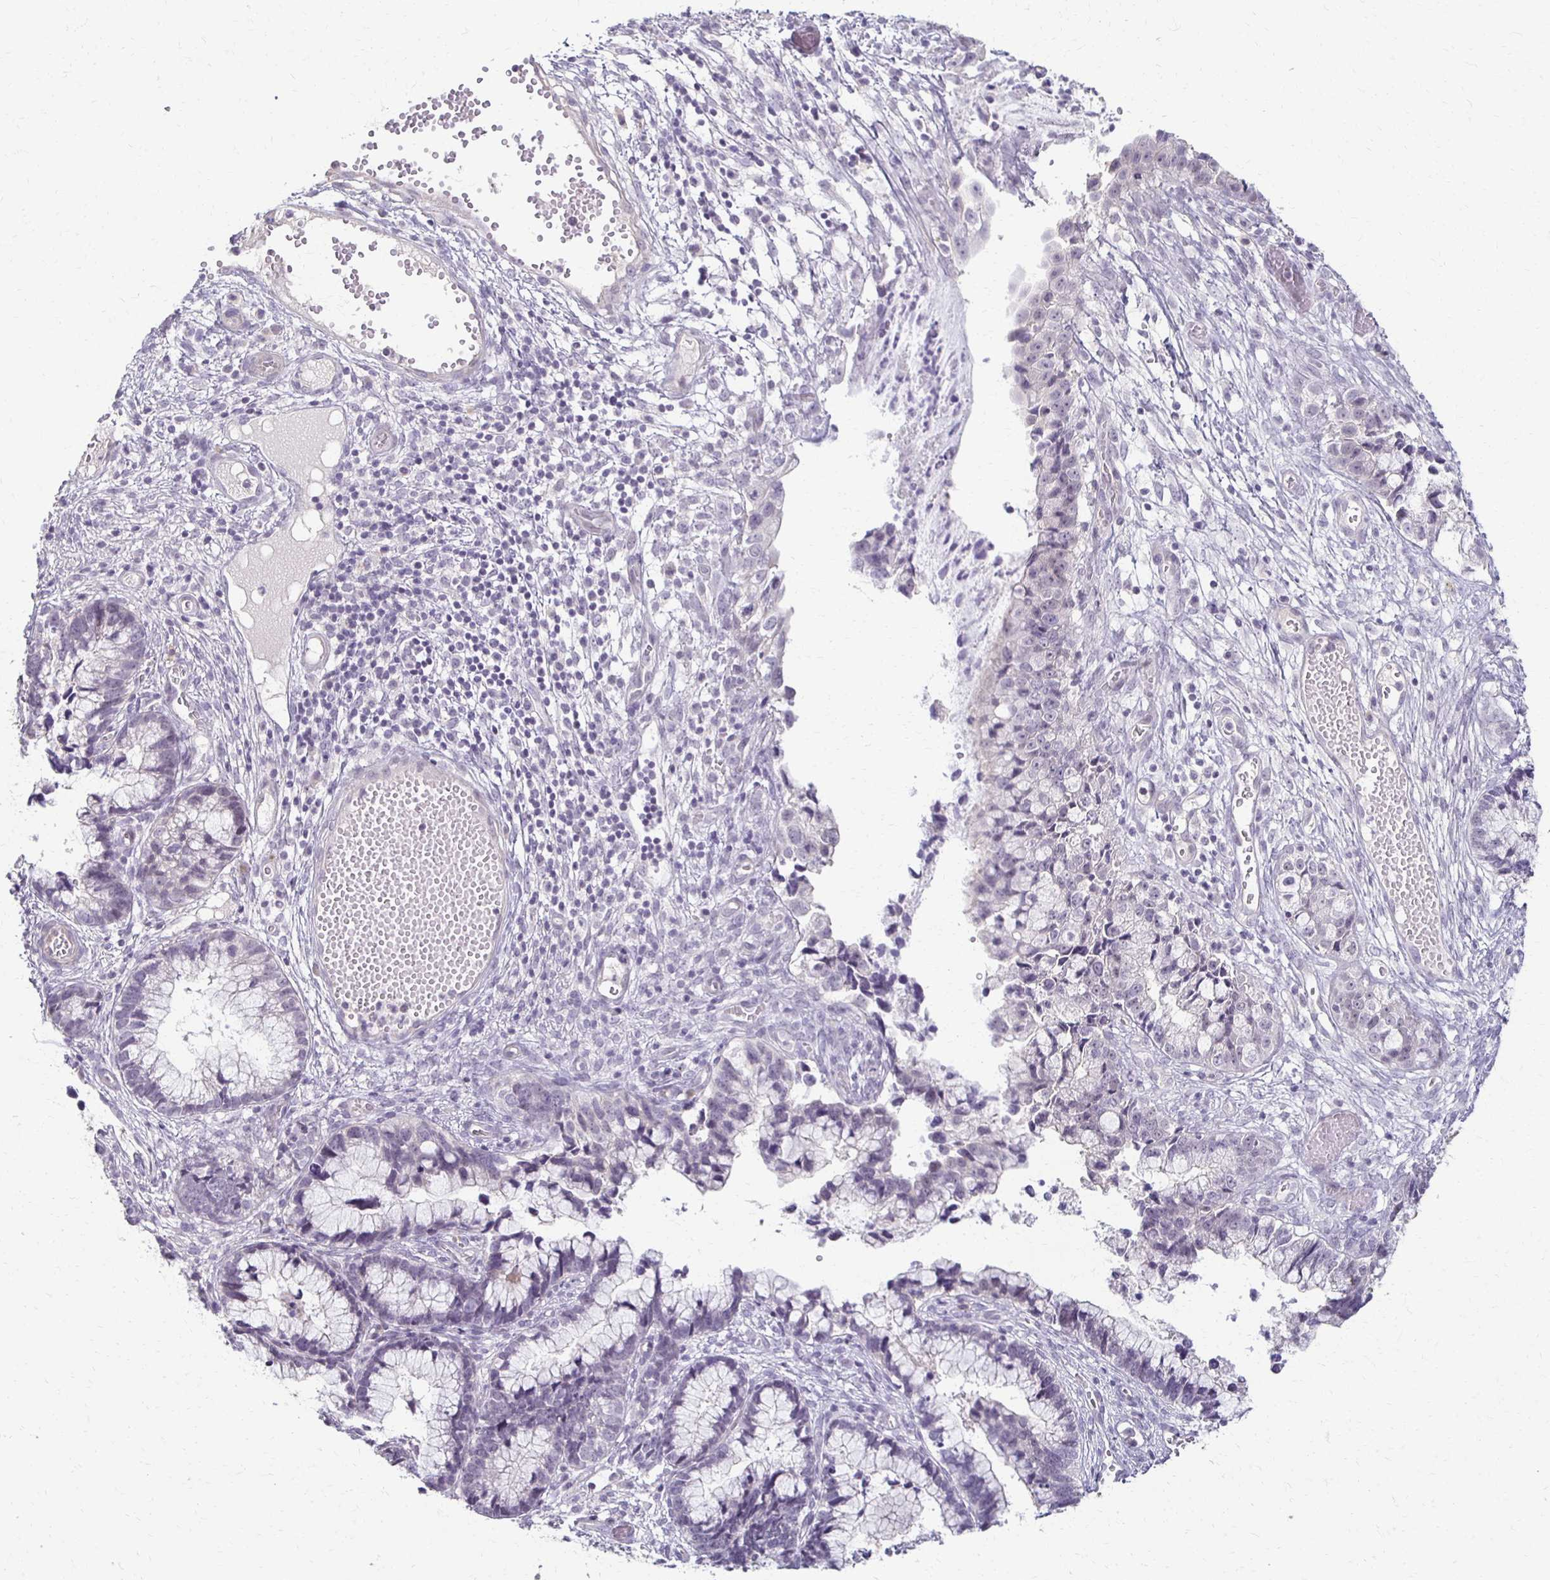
{"staining": {"intensity": "negative", "quantity": "none", "location": "none"}, "tissue": "cervical cancer", "cell_type": "Tumor cells", "image_type": "cancer", "snomed": [{"axis": "morphology", "description": "Adenocarcinoma, NOS"}, {"axis": "topography", "description": "Cervix"}], "caption": "High power microscopy image of an IHC image of cervical cancer, revealing no significant staining in tumor cells.", "gene": "FOXO4", "patient": {"sex": "female", "age": 44}}